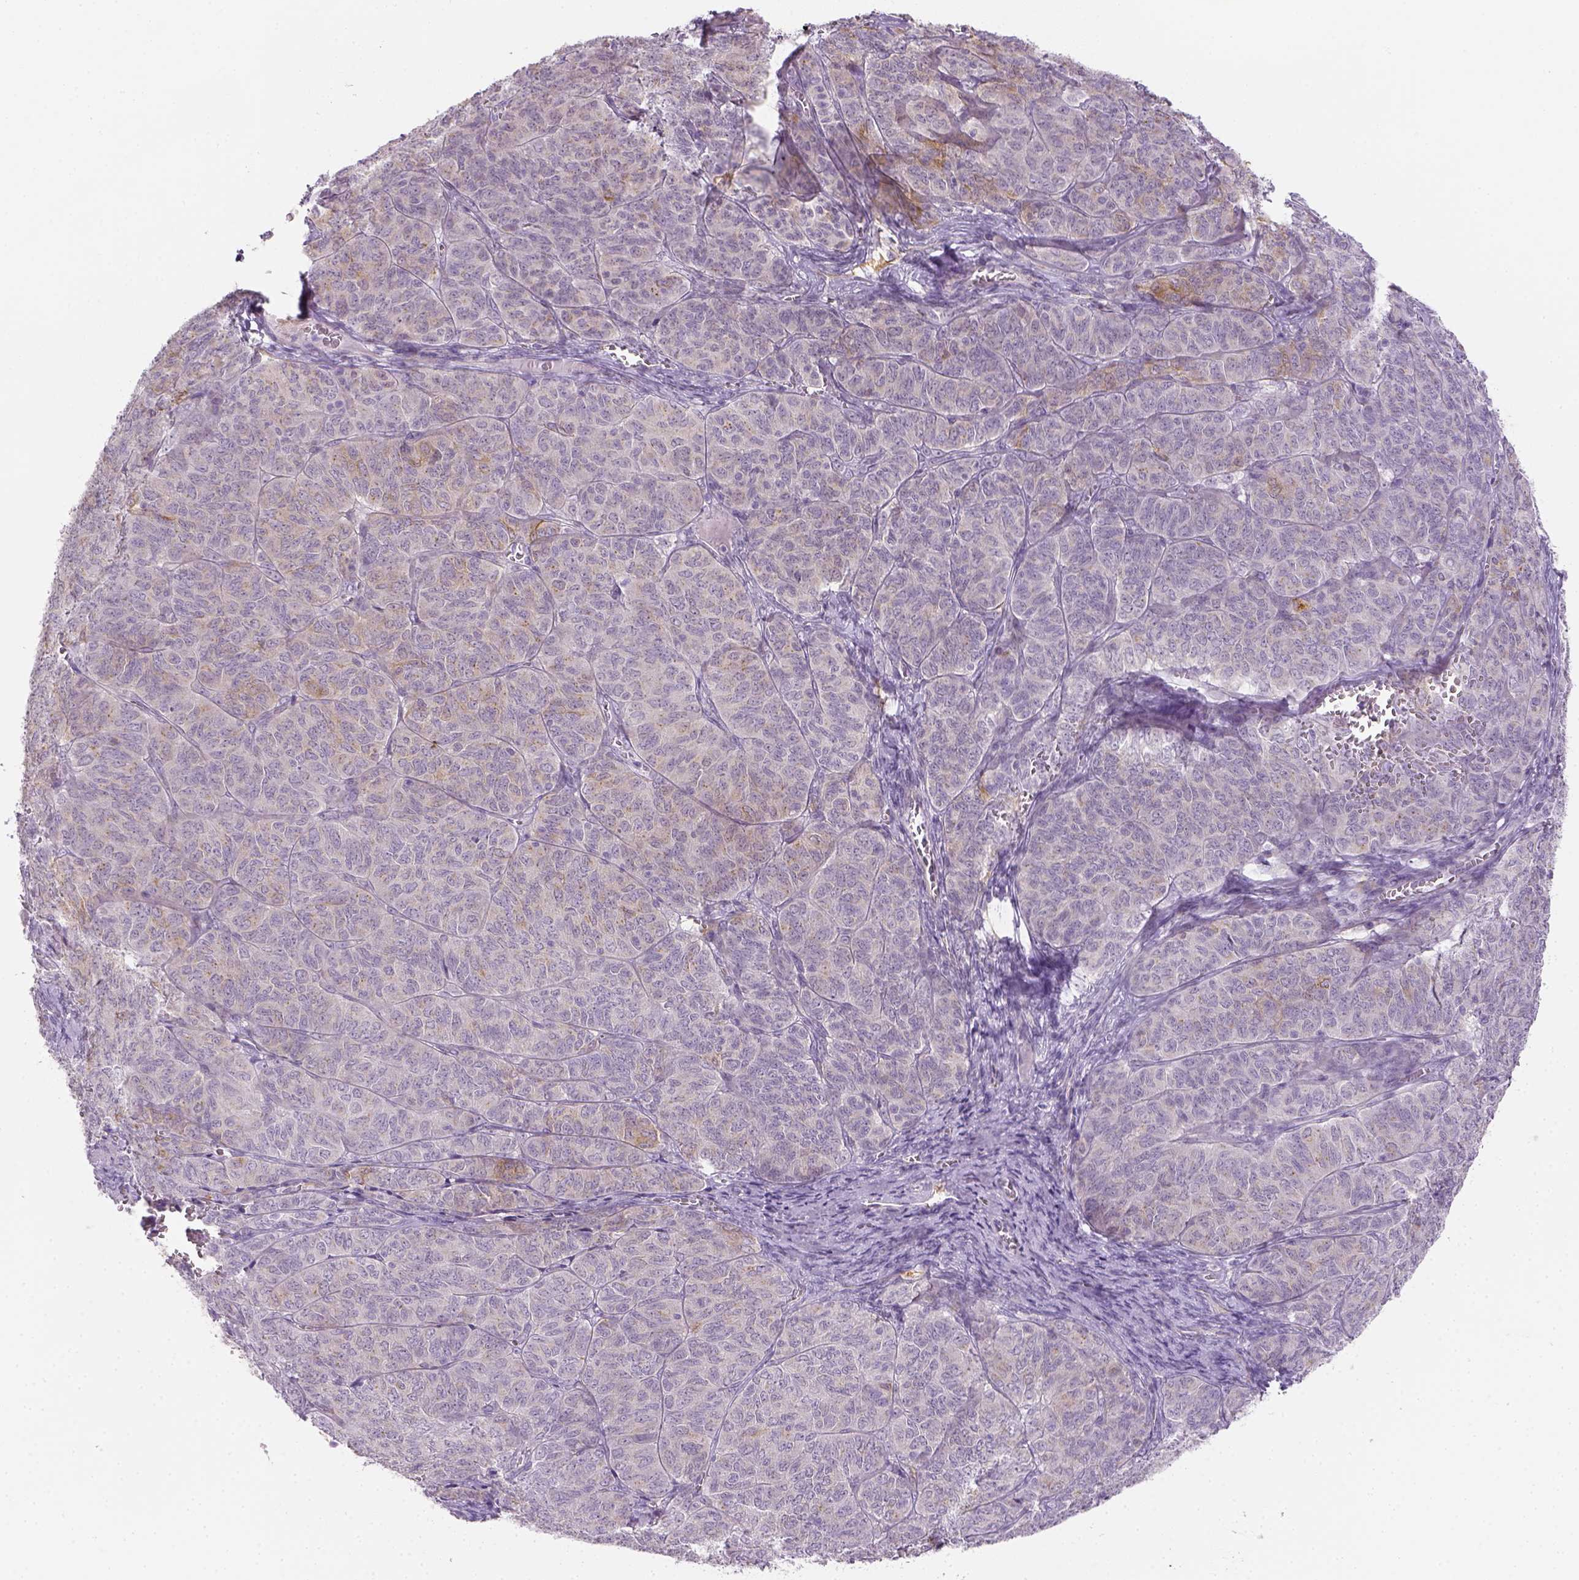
{"staining": {"intensity": "weak", "quantity": "<25%", "location": "cytoplasmic/membranous"}, "tissue": "ovarian cancer", "cell_type": "Tumor cells", "image_type": "cancer", "snomed": [{"axis": "morphology", "description": "Carcinoma, endometroid"}, {"axis": "topography", "description": "Ovary"}], "caption": "The micrograph displays no staining of tumor cells in ovarian cancer.", "gene": "CACNB1", "patient": {"sex": "female", "age": 80}}